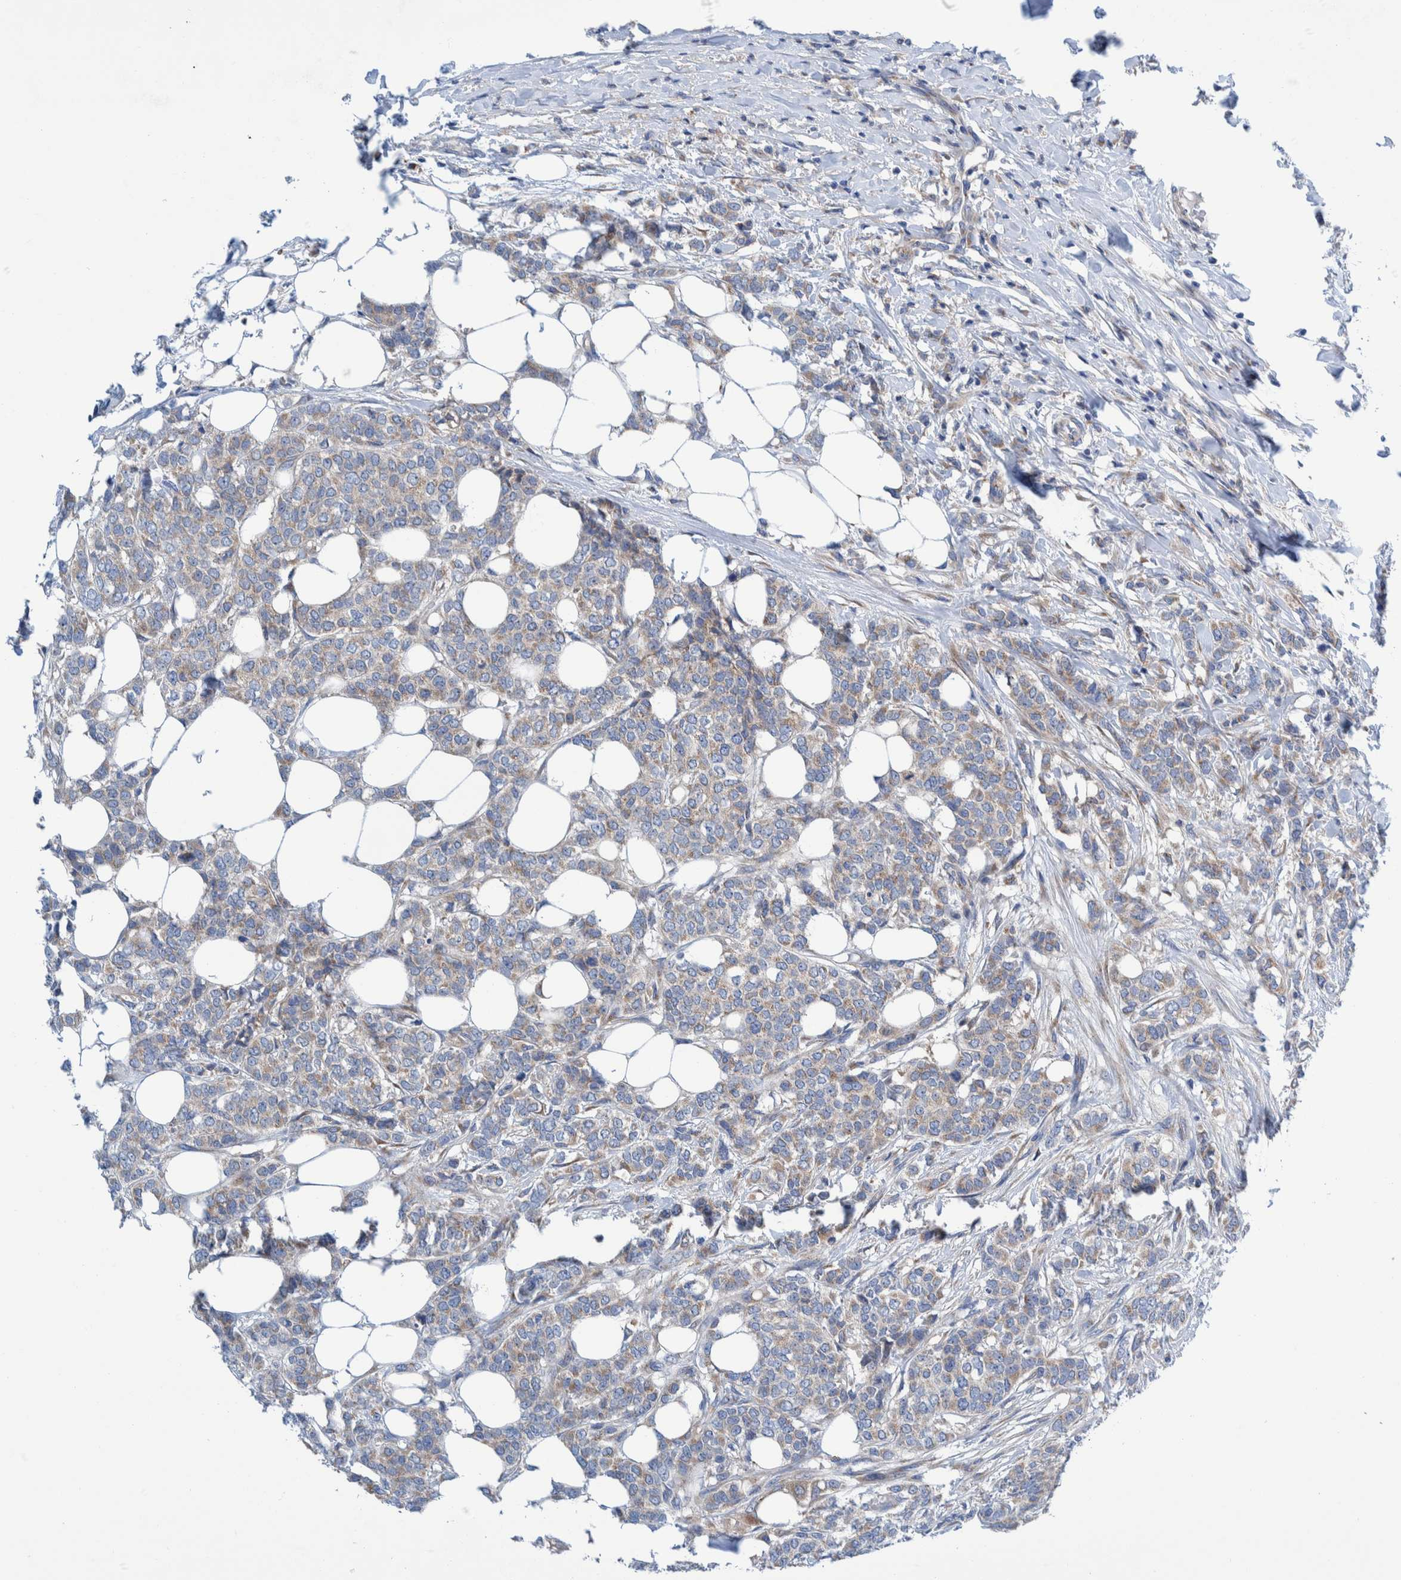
{"staining": {"intensity": "weak", "quantity": ">75%", "location": "cytoplasmic/membranous"}, "tissue": "breast cancer", "cell_type": "Tumor cells", "image_type": "cancer", "snomed": [{"axis": "morphology", "description": "Lobular carcinoma"}, {"axis": "topography", "description": "Skin"}, {"axis": "topography", "description": "Breast"}], "caption": "Protein expression analysis of breast lobular carcinoma demonstrates weak cytoplasmic/membranous positivity in approximately >75% of tumor cells.", "gene": "TRIM58", "patient": {"sex": "female", "age": 46}}